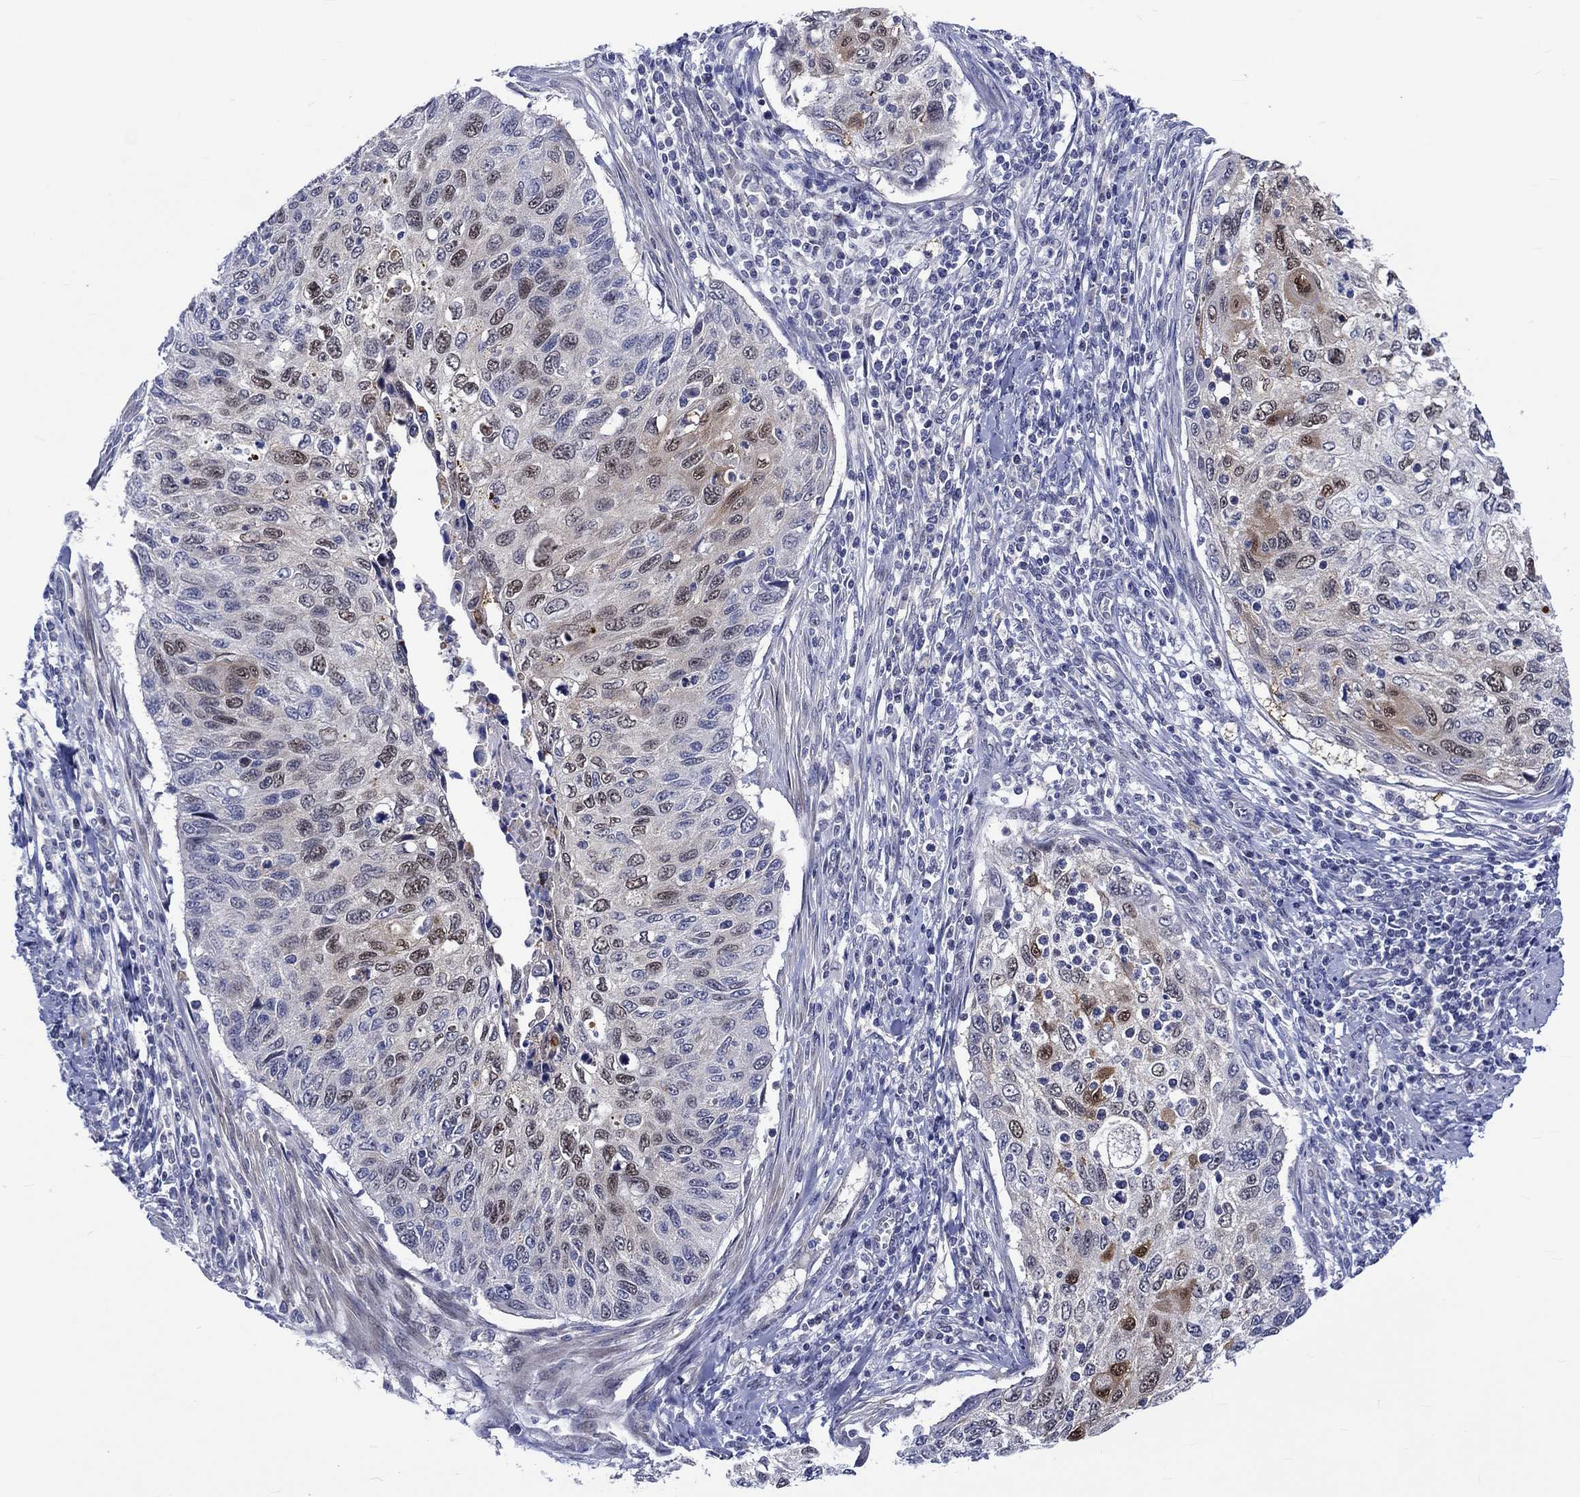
{"staining": {"intensity": "strong", "quantity": "<25%", "location": "nuclear"}, "tissue": "cervical cancer", "cell_type": "Tumor cells", "image_type": "cancer", "snomed": [{"axis": "morphology", "description": "Squamous cell carcinoma, NOS"}, {"axis": "topography", "description": "Cervix"}], "caption": "IHC (DAB (3,3'-diaminobenzidine)) staining of cervical cancer (squamous cell carcinoma) displays strong nuclear protein expression in approximately <25% of tumor cells. The protein is stained brown, and the nuclei are stained in blue (DAB IHC with brightfield microscopy, high magnification).", "gene": "E2F8", "patient": {"sex": "female", "age": 70}}